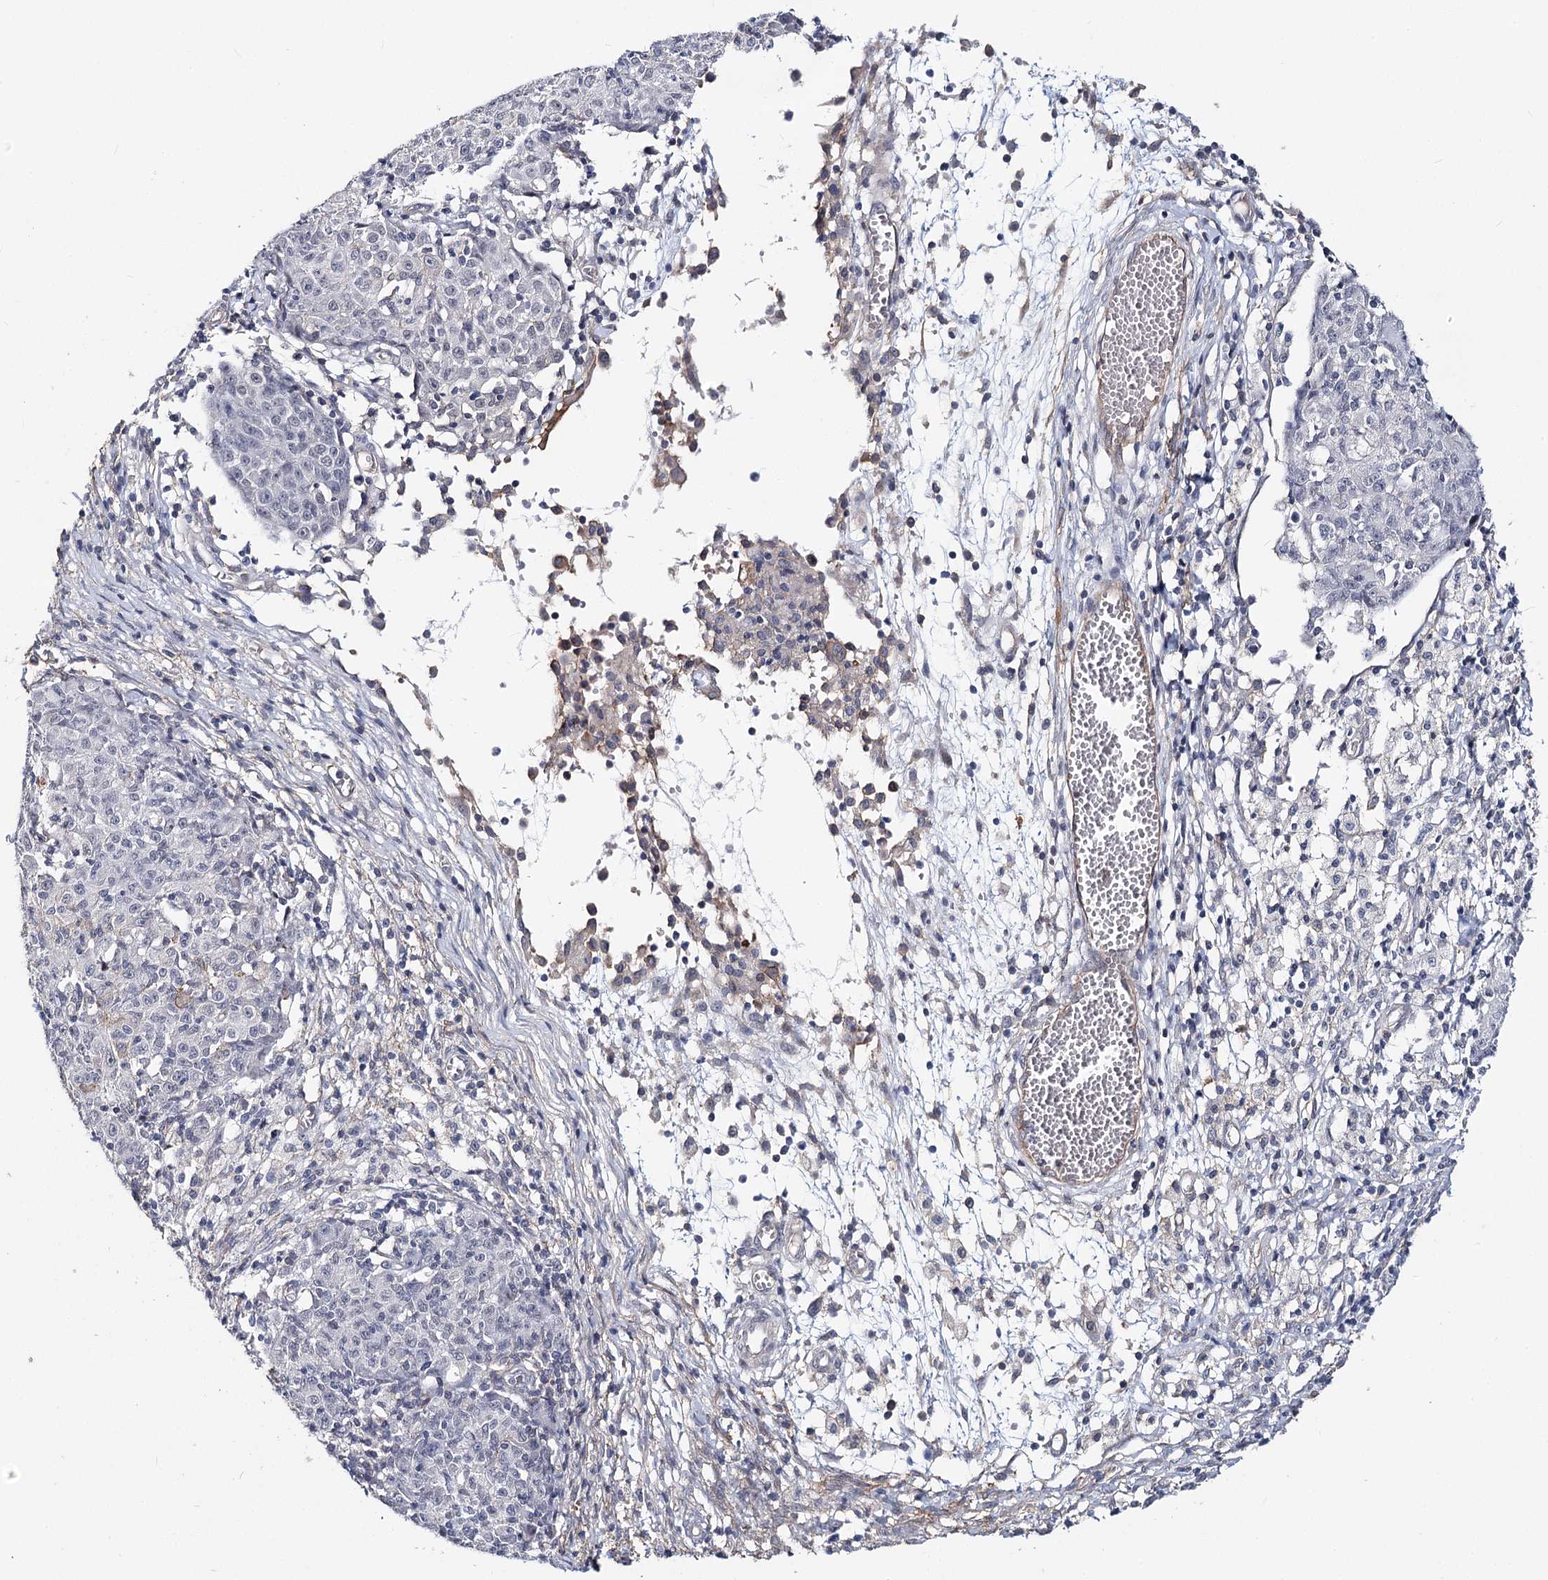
{"staining": {"intensity": "negative", "quantity": "none", "location": "none"}, "tissue": "ovarian cancer", "cell_type": "Tumor cells", "image_type": "cancer", "snomed": [{"axis": "morphology", "description": "Carcinoma, endometroid"}, {"axis": "topography", "description": "Ovary"}], "caption": "Immunohistochemistry image of neoplastic tissue: endometroid carcinoma (ovarian) stained with DAB (3,3'-diaminobenzidine) shows no significant protein staining in tumor cells.", "gene": "TMEM218", "patient": {"sex": "female", "age": 42}}